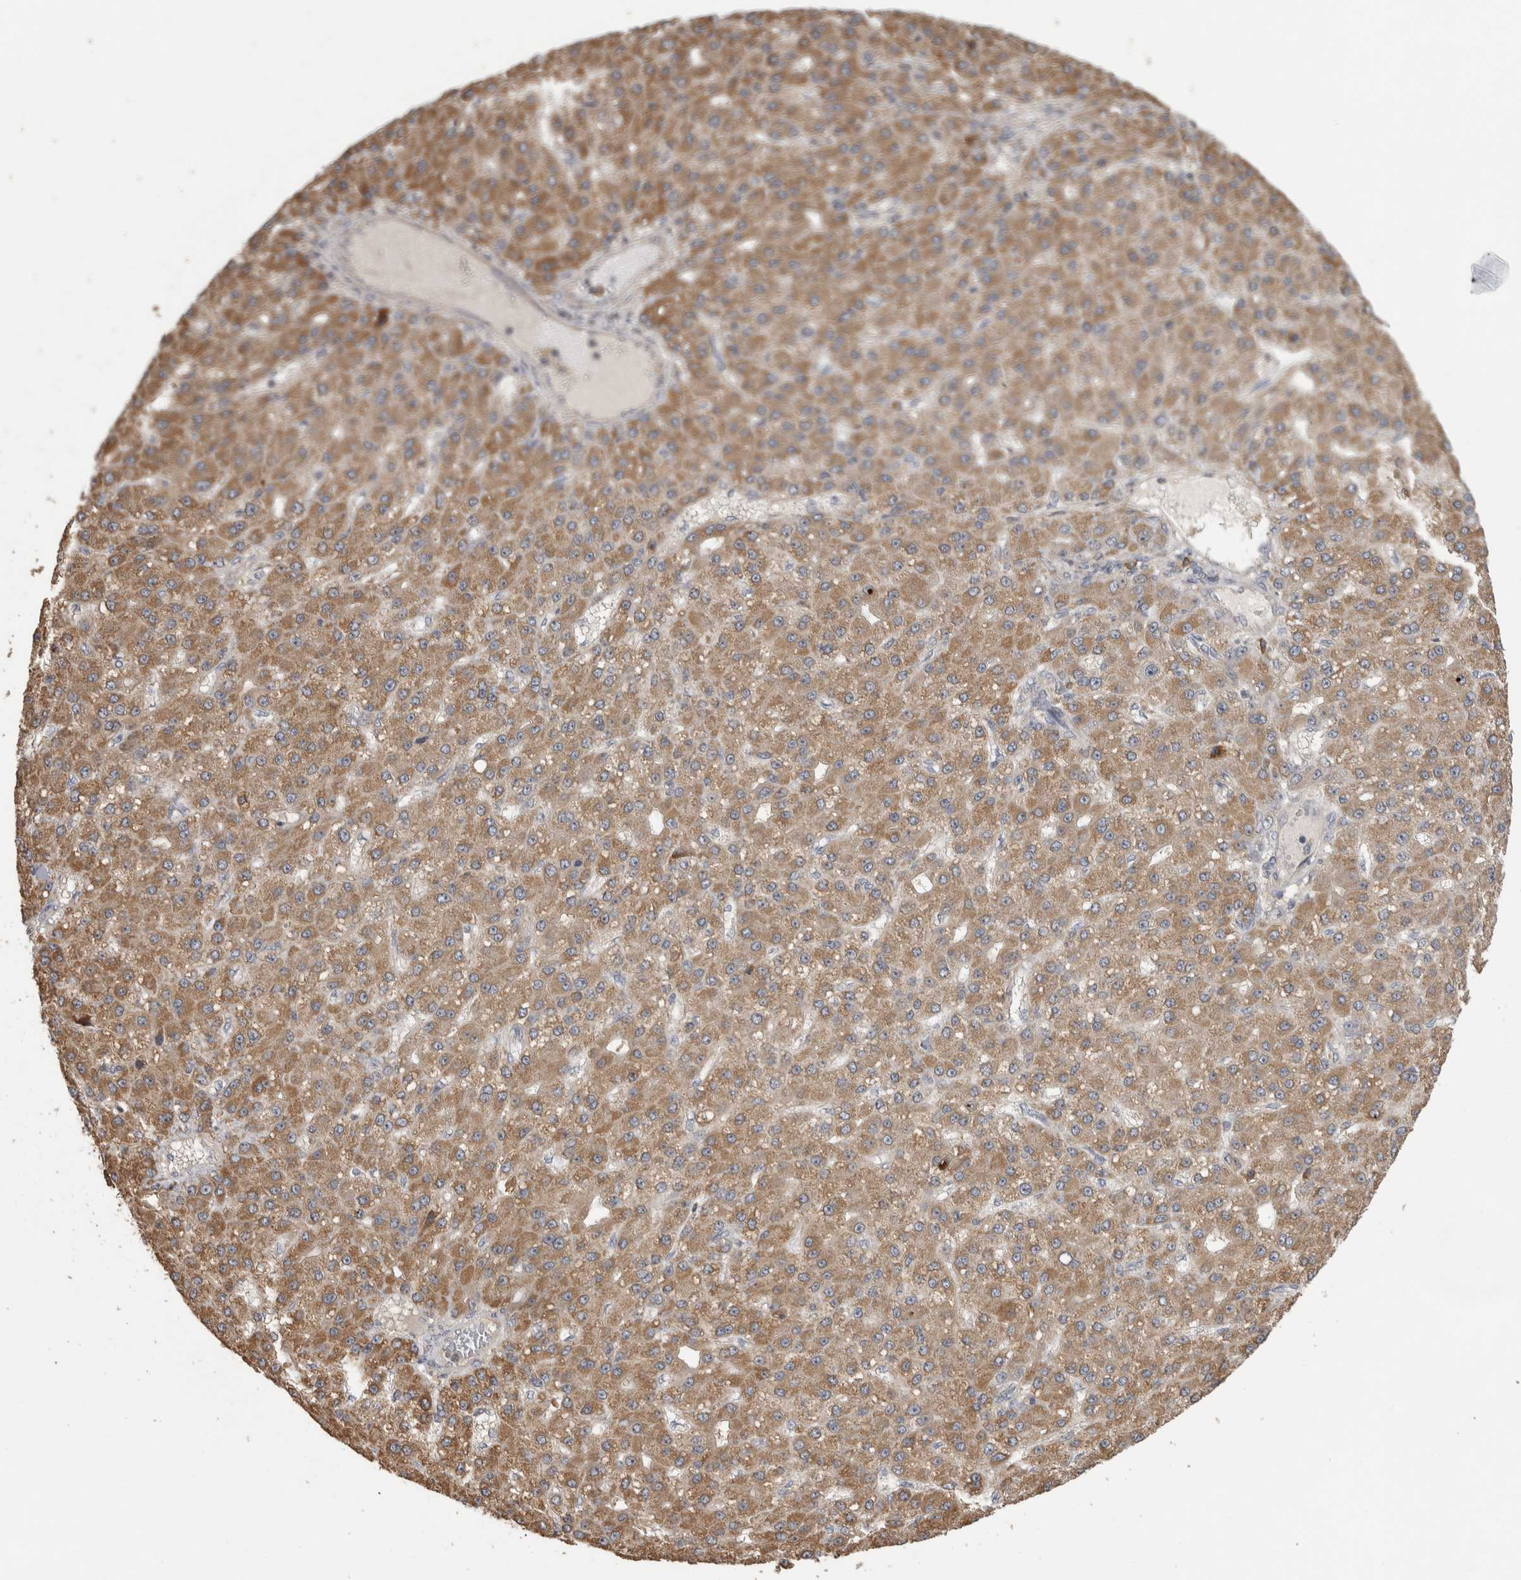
{"staining": {"intensity": "moderate", "quantity": ">75%", "location": "cytoplasmic/membranous"}, "tissue": "liver cancer", "cell_type": "Tumor cells", "image_type": "cancer", "snomed": [{"axis": "morphology", "description": "Carcinoma, Hepatocellular, NOS"}, {"axis": "topography", "description": "Liver"}], "caption": "IHC staining of liver cancer, which exhibits medium levels of moderate cytoplasmic/membranous staining in about >75% of tumor cells indicating moderate cytoplasmic/membranous protein positivity. The staining was performed using DAB (3,3'-diaminobenzidine) (brown) for protein detection and nuclei were counterstained in hematoxylin (blue).", "gene": "TBCE", "patient": {"sex": "male", "age": 67}}